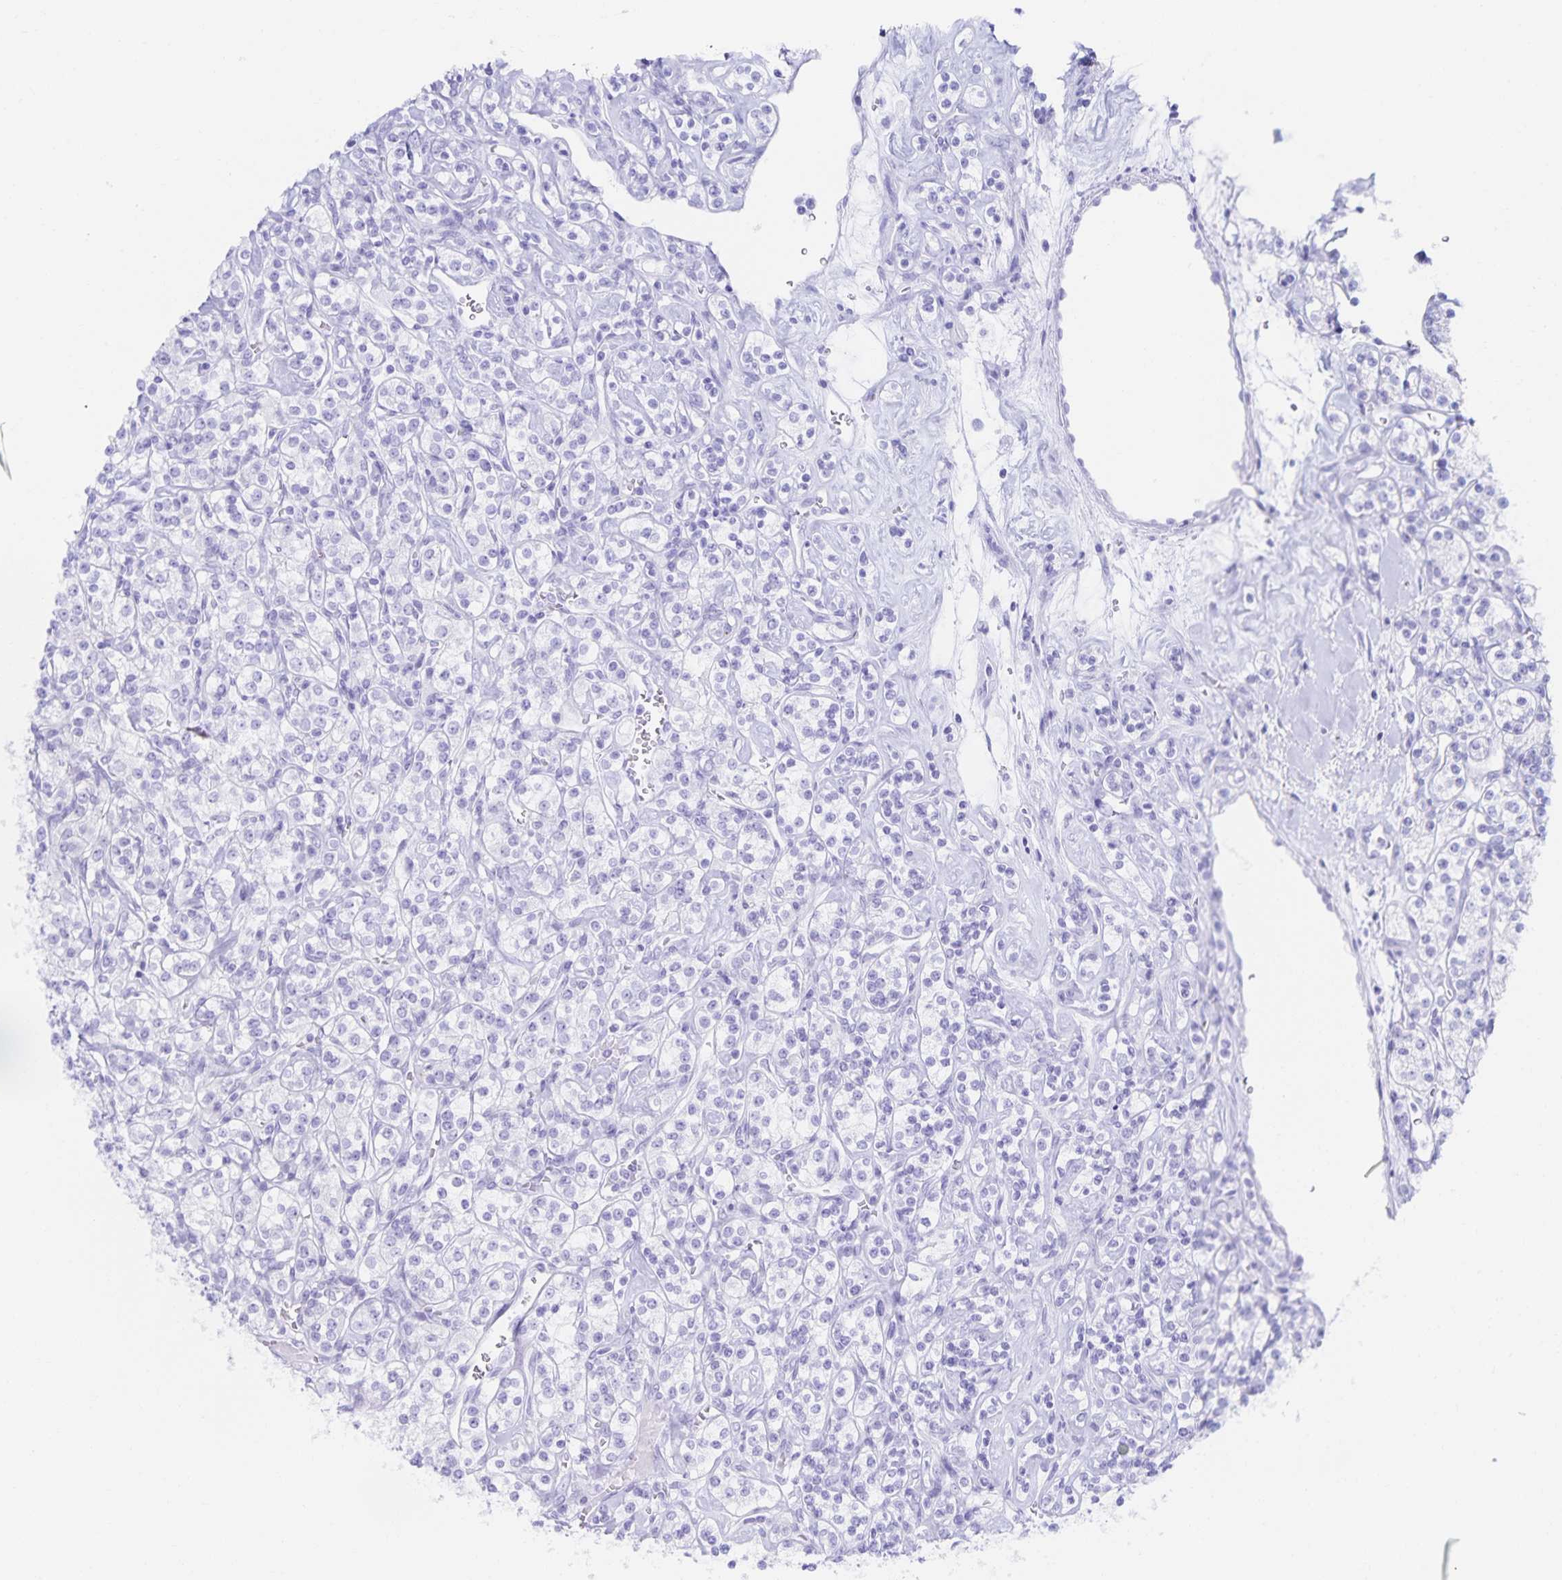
{"staining": {"intensity": "negative", "quantity": "none", "location": "none"}, "tissue": "renal cancer", "cell_type": "Tumor cells", "image_type": "cancer", "snomed": [{"axis": "morphology", "description": "Adenocarcinoma, NOS"}, {"axis": "topography", "description": "Kidney"}], "caption": "This histopathology image is of renal cancer (adenocarcinoma) stained with immunohistochemistry (IHC) to label a protein in brown with the nuclei are counter-stained blue. There is no positivity in tumor cells. (DAB (3,3'-diaminobenzidine) IHC visualized using brightfield microscopy, high magnification).", "gene": "SNTN", "patient": {"sex": "male", "age": 77}}